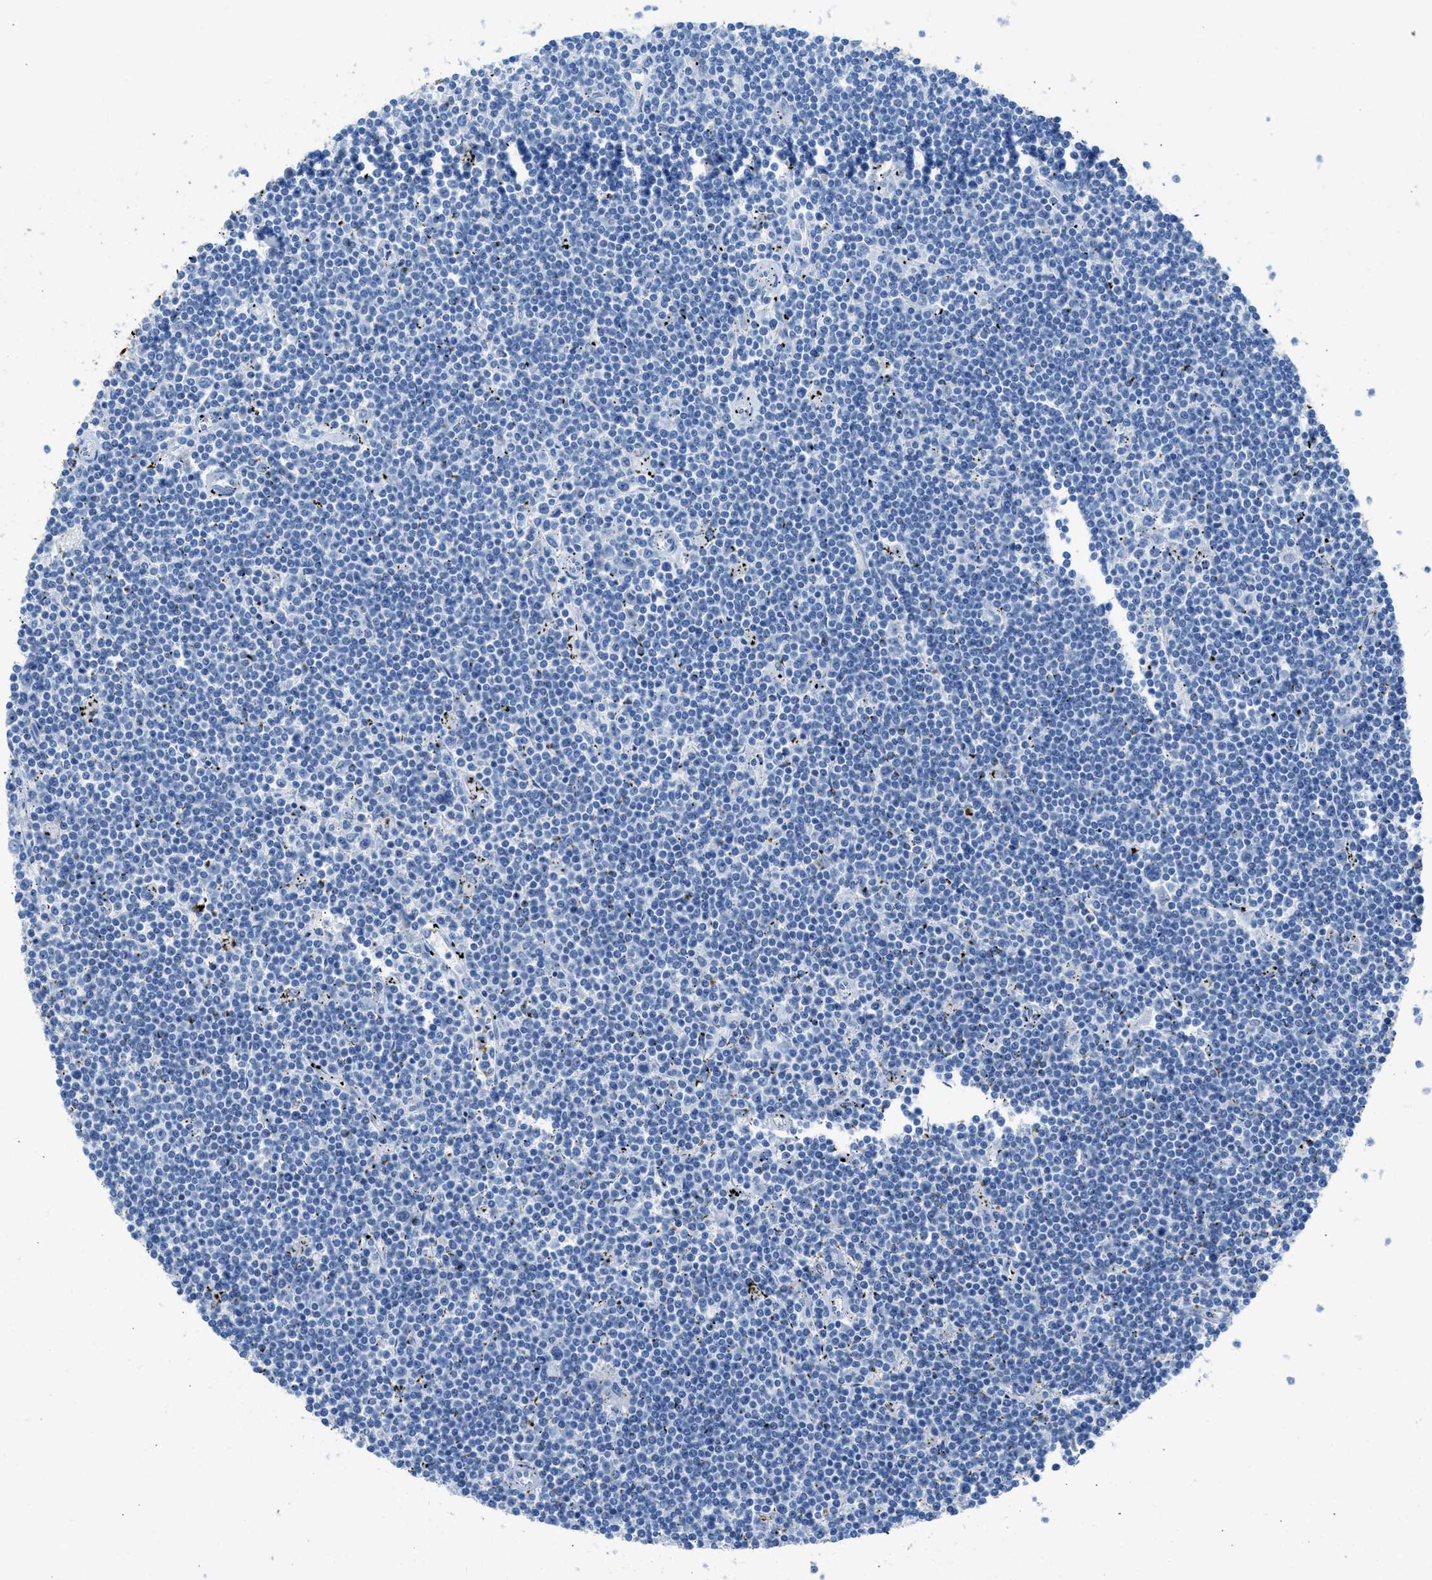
{"staining": {"intensity": "negative", "quantity": "none", "location": "none"}, "tissue": "lymphoma", "cell_type": "Tumor cells", "image_type": "cancer", "snomed": [{"axis": "morphology", "description": "Malignant lymphoma, non-Hodgkin's type, Low grade"}, {"axis": "topography", "description": "Spleen"}], "caption": "This is a micrograph of immunohistochemistry (IHC) staining of malignant lymphoma, non-Hodgkin's type (low-grade), which shows no expression in tumor cells.", "gene": "FAIM2", "patient": {"sex": "male", "age": 76}}